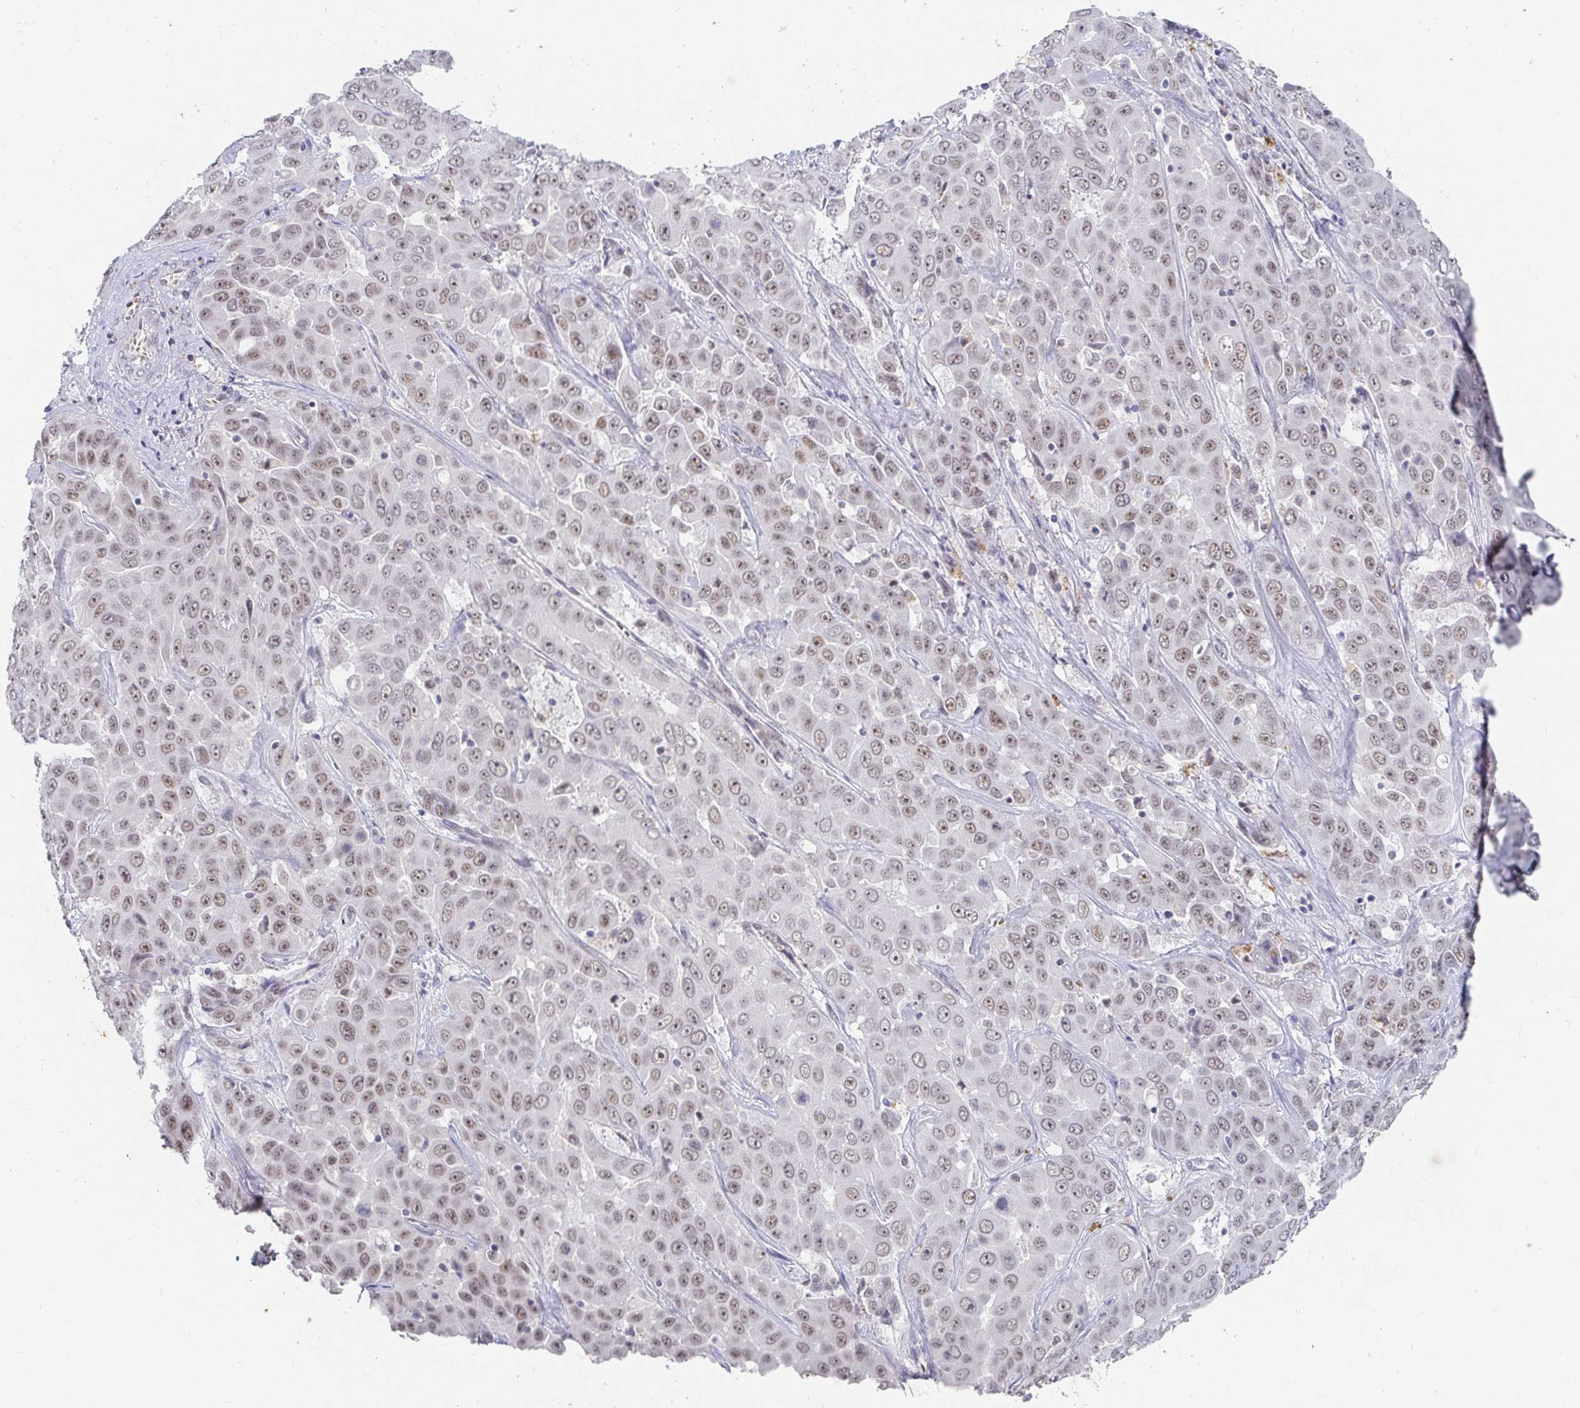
{"staining": {"intensity": "weak", "quantity": ">75%", "location": "nuclear"}, "tissue": "liver cancer", "cell_type": "Tumor cells", "image_type": "cancer", "snomed": [{"axis": "morphology", "description": "Cholangiocarcinoma"}, {"axis": "topography", "description": "Liver"}], "caption": "Liver cancer stained with a brown dye exhibits weak nuclear positive staining in about >75% of tumor cells.", "gene": "RCOR1", "patient": {"sex": "female", "age": 52}}